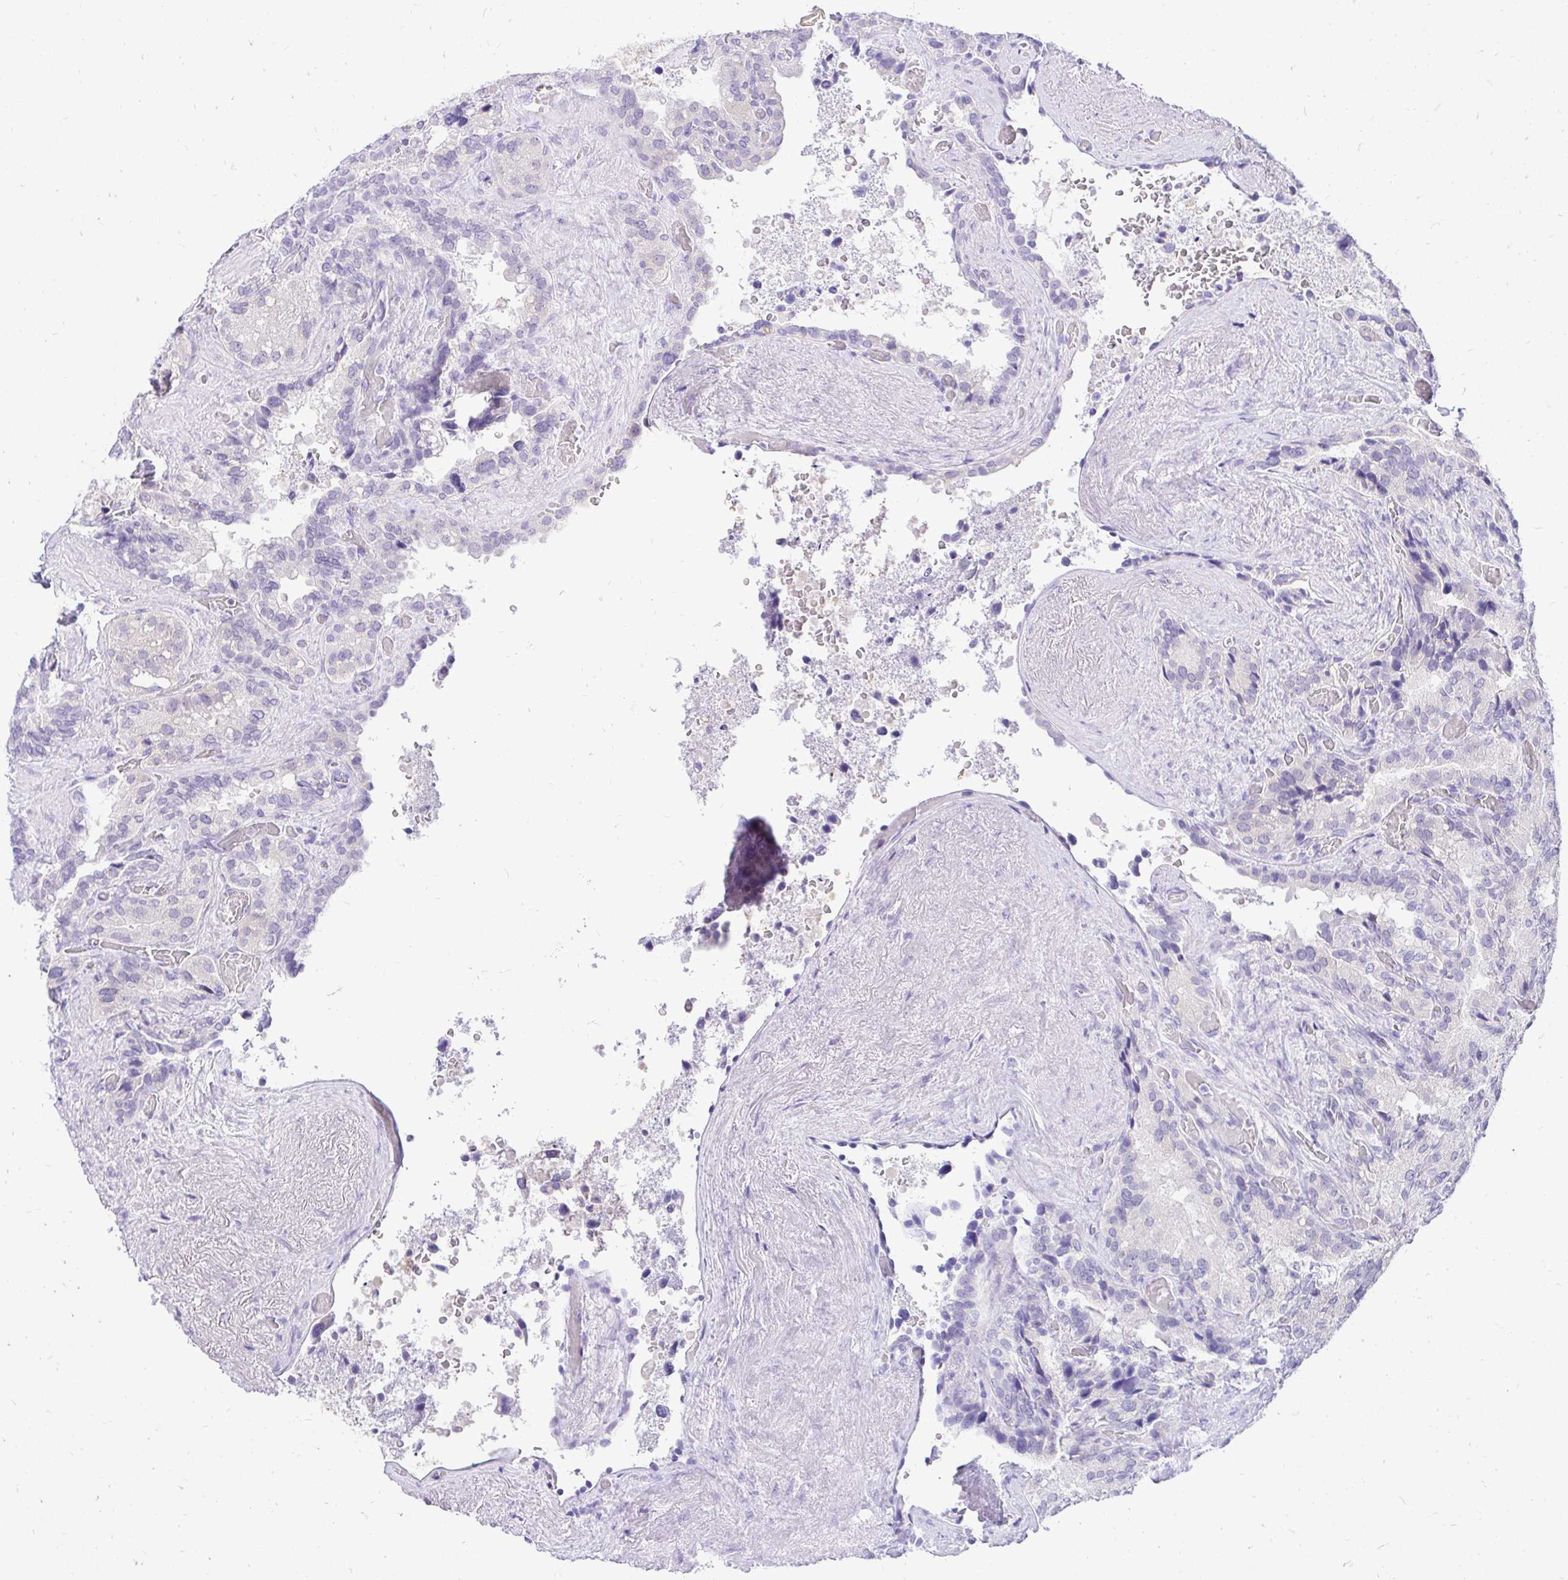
{"staining": {"intensity": "negative", "quantity": "none", "location": "none"}, "tissue": "seminal vesicle", "cell_type": "Glandular cells", "image_type": "normal", "snomed": [{"axis": "morphology", "description": "Normal tissue, NOS"}, {"axis": "topography", "description": "Seminal veicle"}], "caption": "Seminal vesicle stained for a protein using immunohistochemistry exhibits no expression glandular cells.", "gene": "FATE1", "patient": {"sex": "male", "age": 60}}